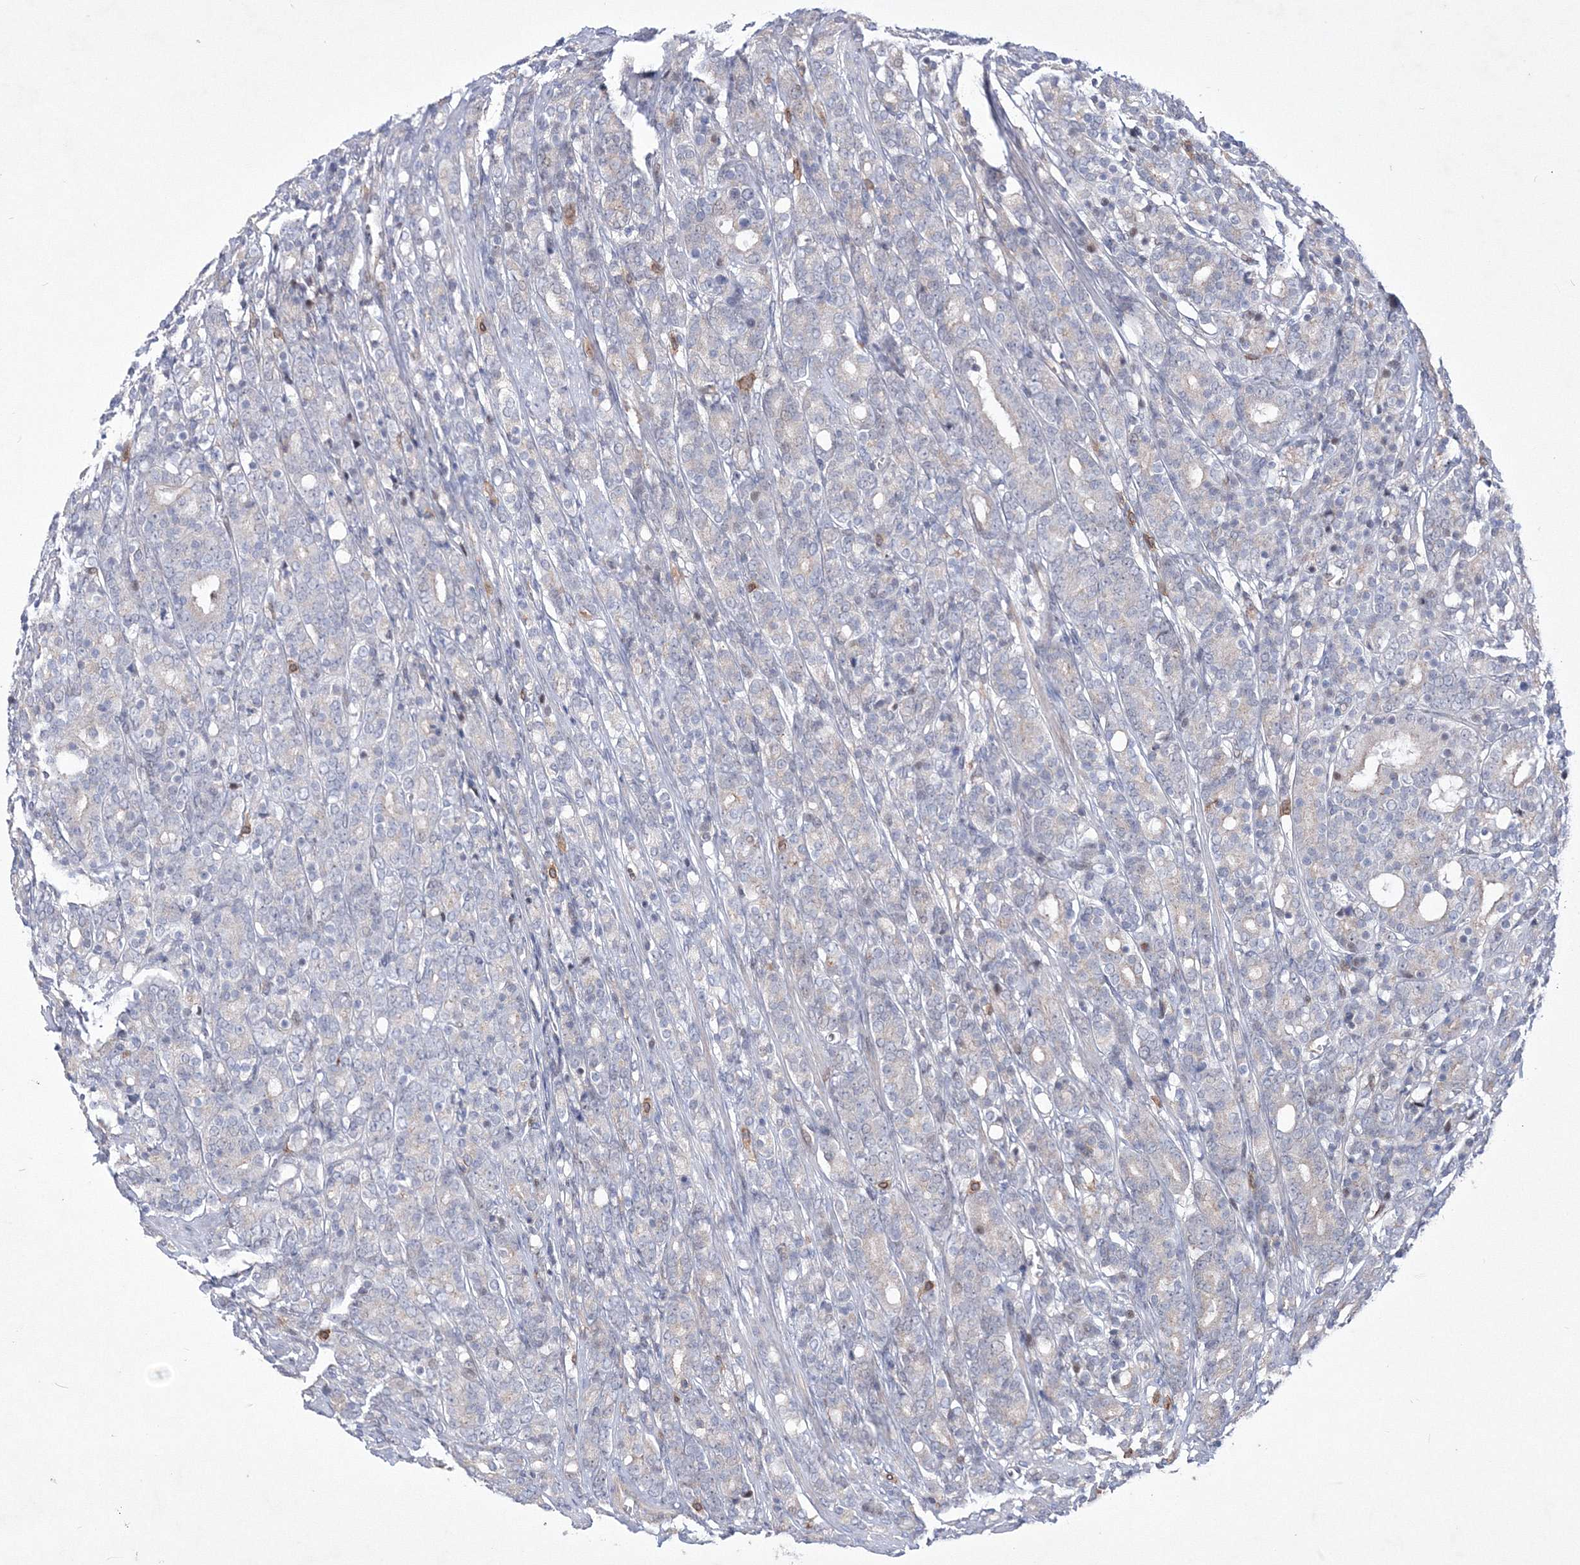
{"staining": {"intensity": "negative", "quantity": "none", "location": "none"}, "tissue": "prostate cancer", "cell_type": "Tumor cells", "image_type": "cancer", "snomed": [{"axis": "morphology", "description": "Adenocarcinoma, High grade"}, {"axis": "topography", "description": "Prostate"}], "caption": "Immunohistochemistry (IHC) micrograph of prostate high-grade adenocarcinoma stained for a protein (brown), which shows no positivity in tumor cells.", "gene": "RNPEPL1", "patient": {"sex": "male", "age": 62}}